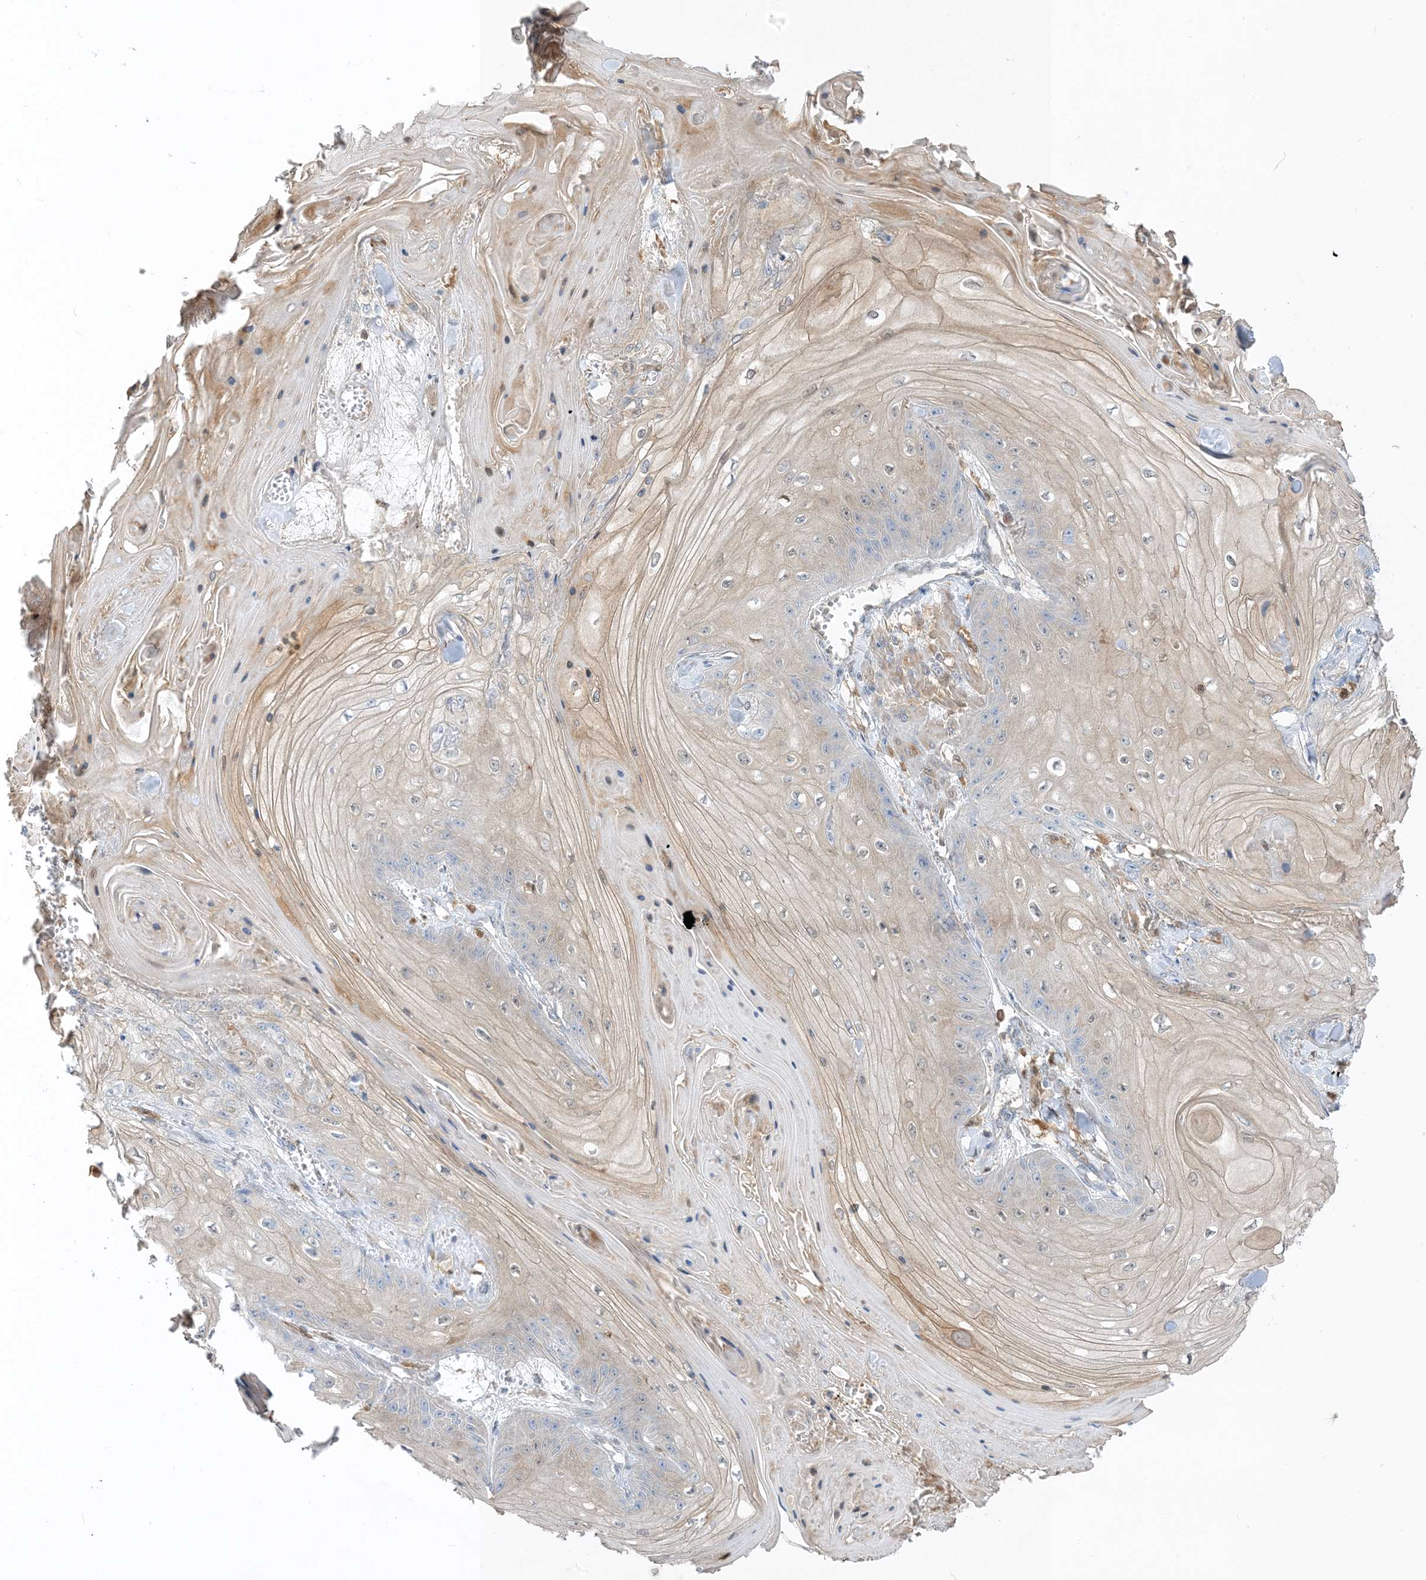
{"staining": {"intensity": "weak", "quantity": "<25%", "location": "cytoplasmic/membranous"}, "tissue": "skin cancer", "cell_type": "Tumor cells", "image_type": "cancer", "snomed": [{"axis": "morphology", "description": "Squamous cell carcinoma, NOS"}, {"axis": "topography", "description": "Skin"}], "caption": "DAB (3,3'-diaminobenzidine) immunohistochemical staining of human skin cancer (squamous cell carcinoma) demonstrates no significant positivity in tumor cells.", "gene": "NAGK", "patient": {"sex": "male", "age": 74}}